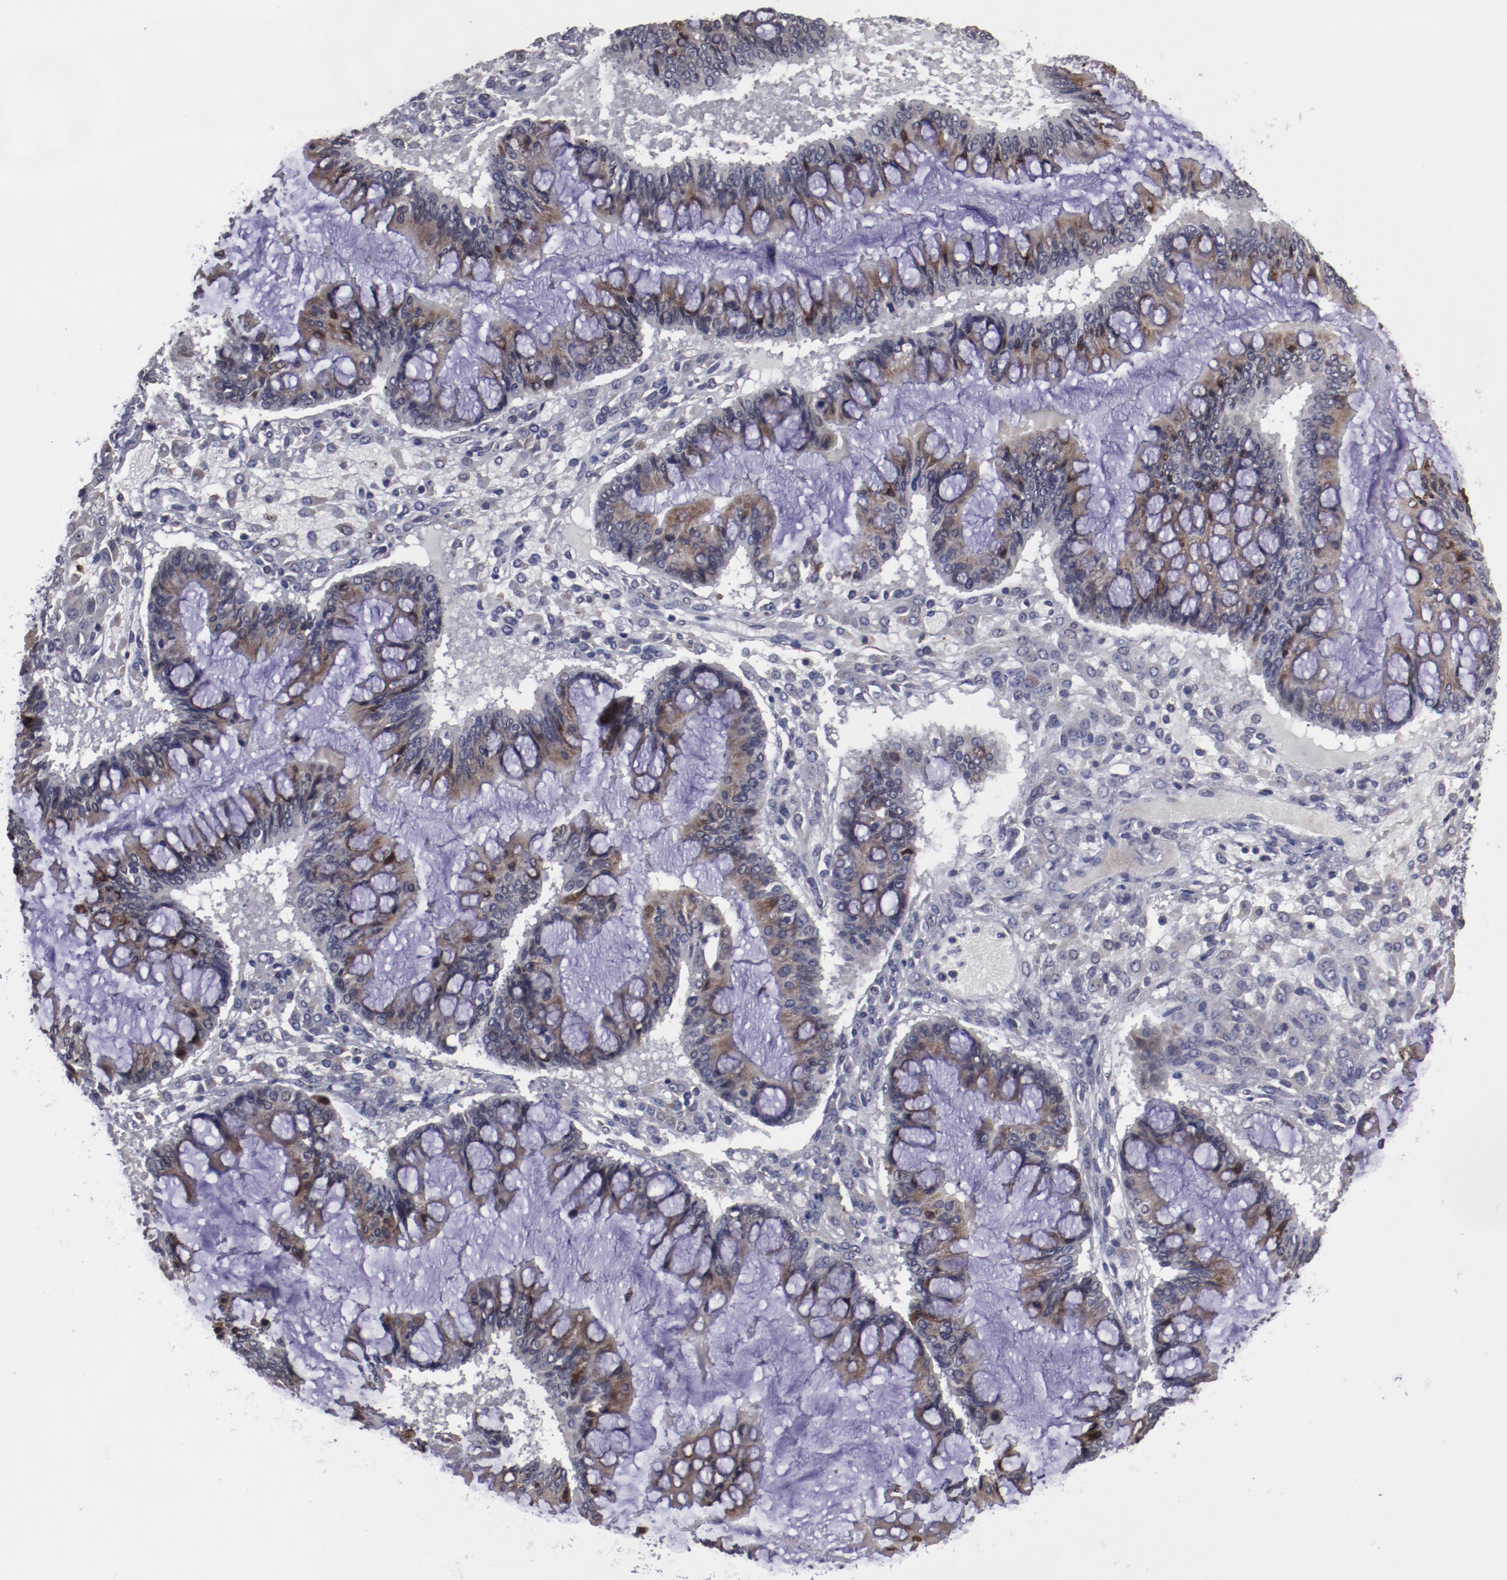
{"staining": {"intensity": "moderate", "quantity": ">75%", "location": "cytoplasmic/membranous"}, "tissue": "ovarian cancer", "cell_type": "Tumor cells", "image_type": "cancer", "snomed": [{"axis": "morphology", "description": "Cystadenocarcinoma, mucinous, NOS"}, {"axis": "topography", "description": "Ovary"}], "caption": "Moderate cytoplasmic/membranous protein positivity is present in approximately >75% of tumor cells in ovarian mucinous cystadenocarcinoma.", "gene": "IL12A", "patient": {"sex": "female", "age": 73}}